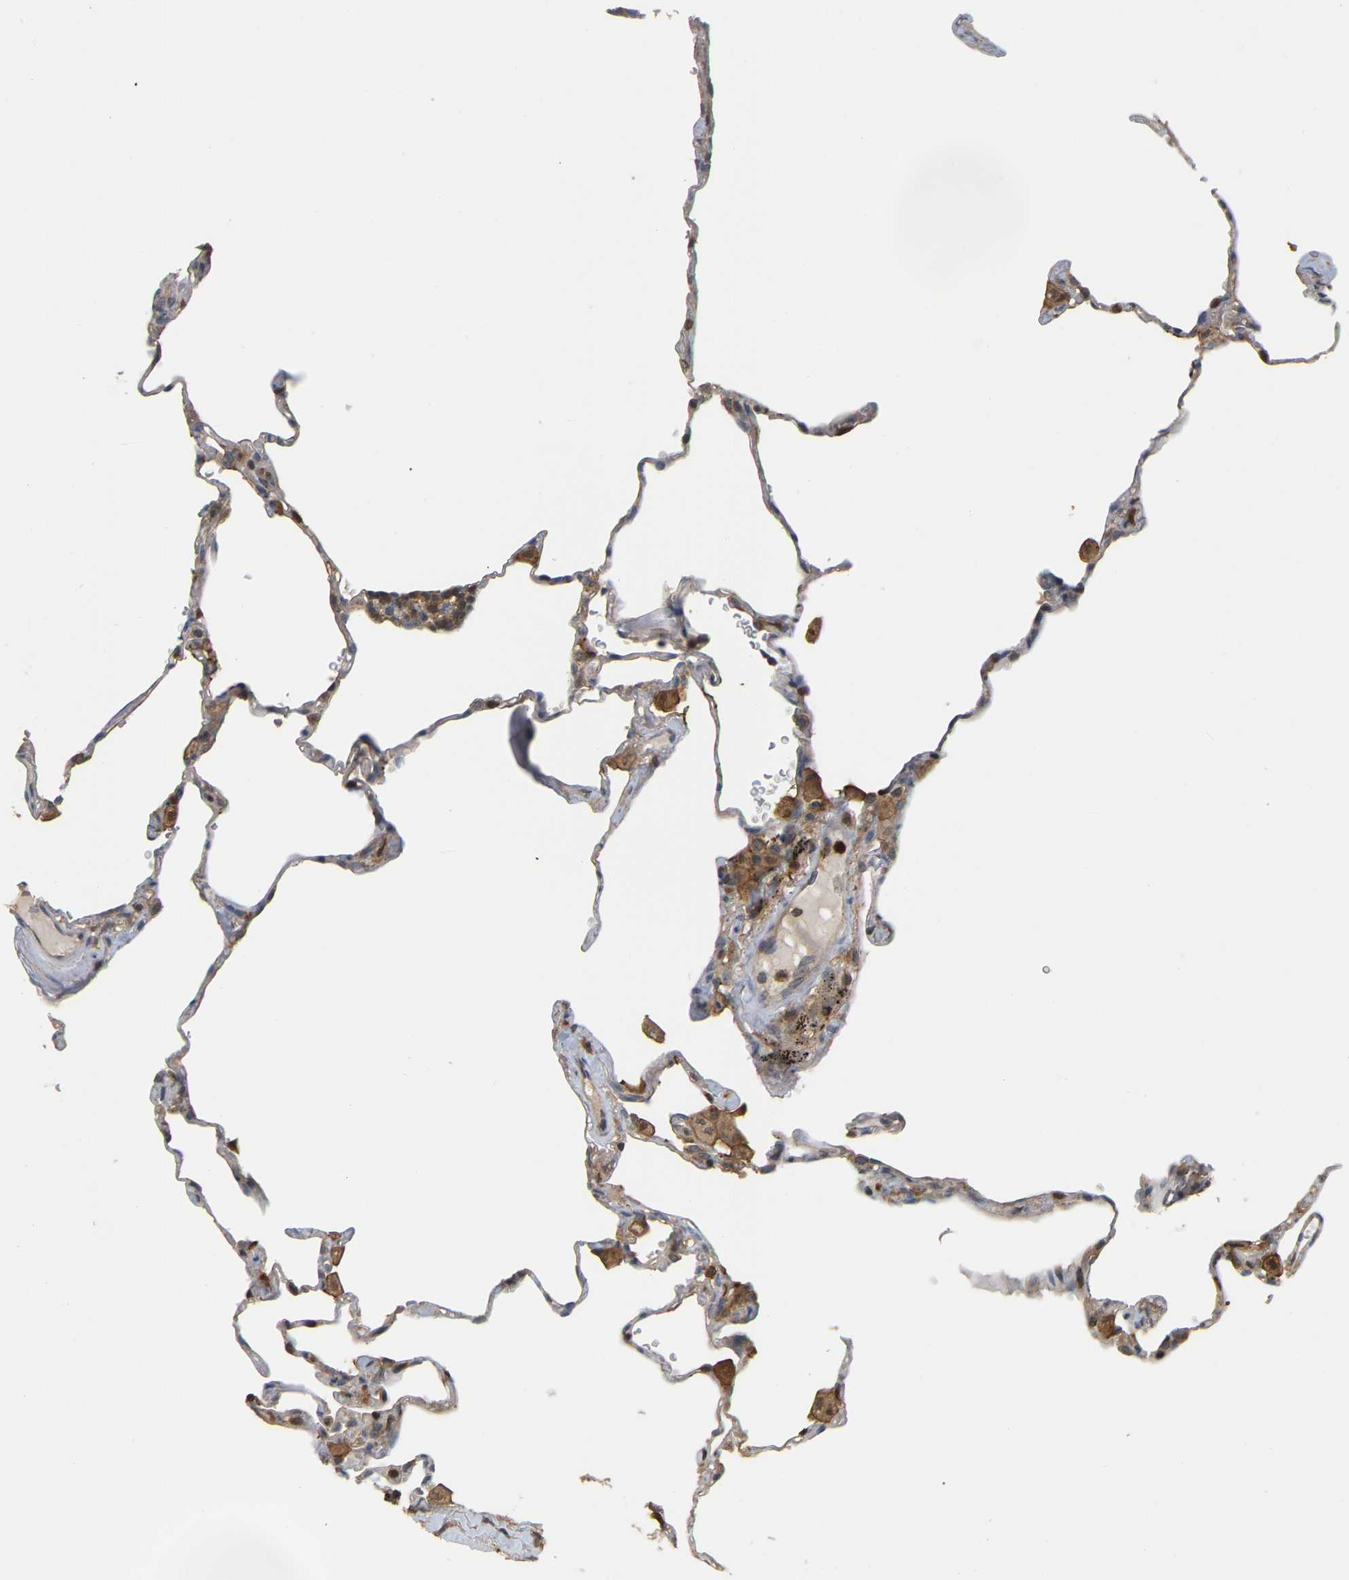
{"staining": {"intensity": "negative", "quantity": "none", "location": "none"}, "tissue": "lung", "cell_type": "Alveolar cells", "image_type": "normal", "snomed": [{"axis": "morphology", "description": "Normal tissue, NOS"}, {"axis": "topography", "description": "Lung"}], "caption": "Immunohistochemical staining of normal human lung demonstrates no significant expression in alveolar cells.", "gene": "MTPN", "patient": {"sex": "male", "age": 59}}